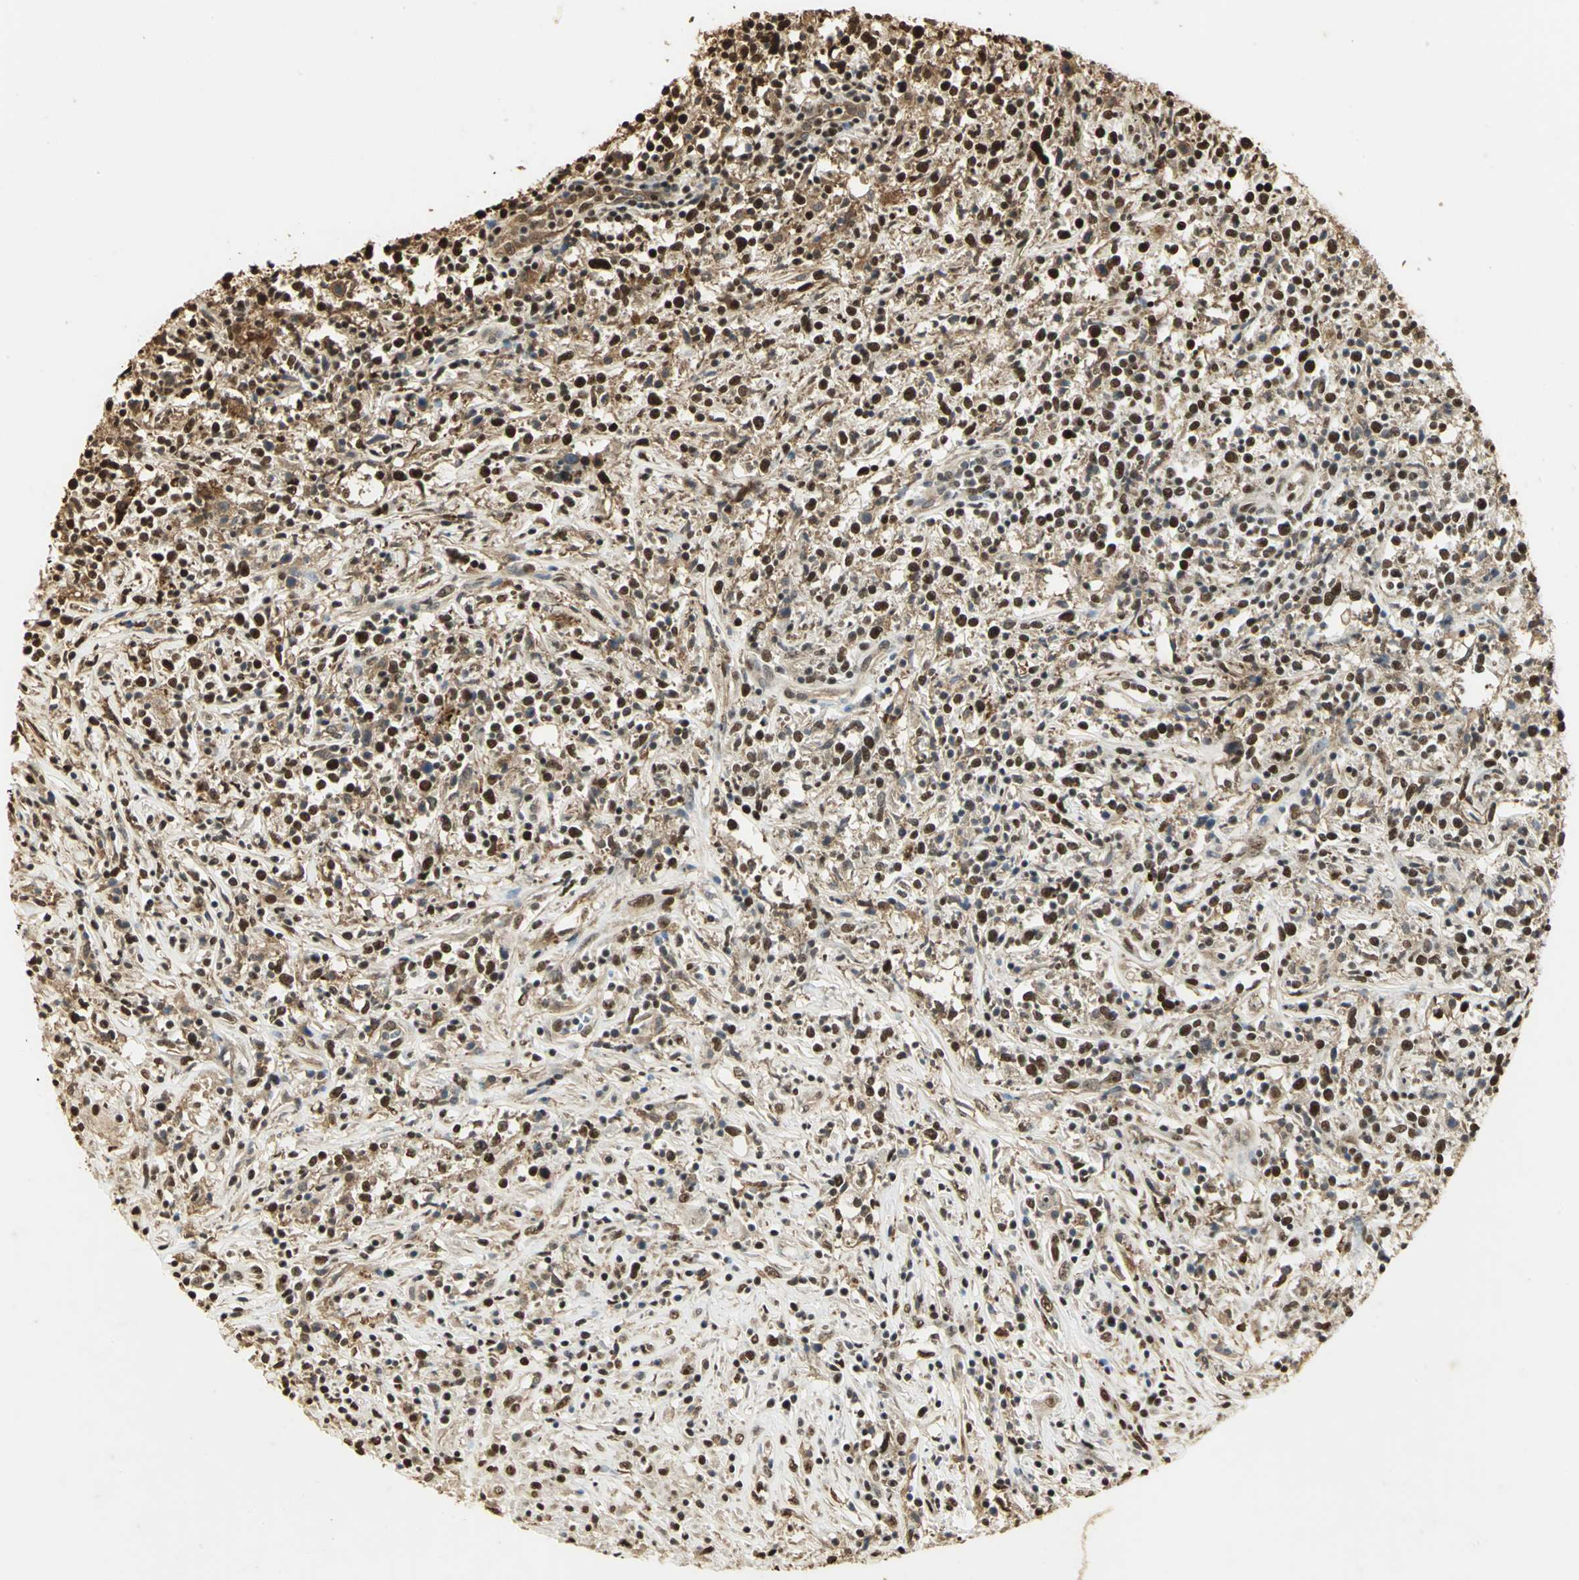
{"staining": {"intensity": "strong", "quantity": ">75%", "location": "cytoplasmic/membranous,nuclear"}, "tissue": "lymphoma", "cell_type": "Tumor cells", "image_type": "cancer", "snomed": [{"axis": "morphology", "description": "Malignant lymphoma, non-Hodgkin's type, High grade"}, {"axis": "topography", "description": "Lymph node"}], "caption": "Lymphoma stained for a protein (brown) demonstrates strong cytoplasmic/membranous and nuclear positive positivity in about >75% of tumor cells.", "gene": "SET", "patient": {"sex": "female", "age": 84}}